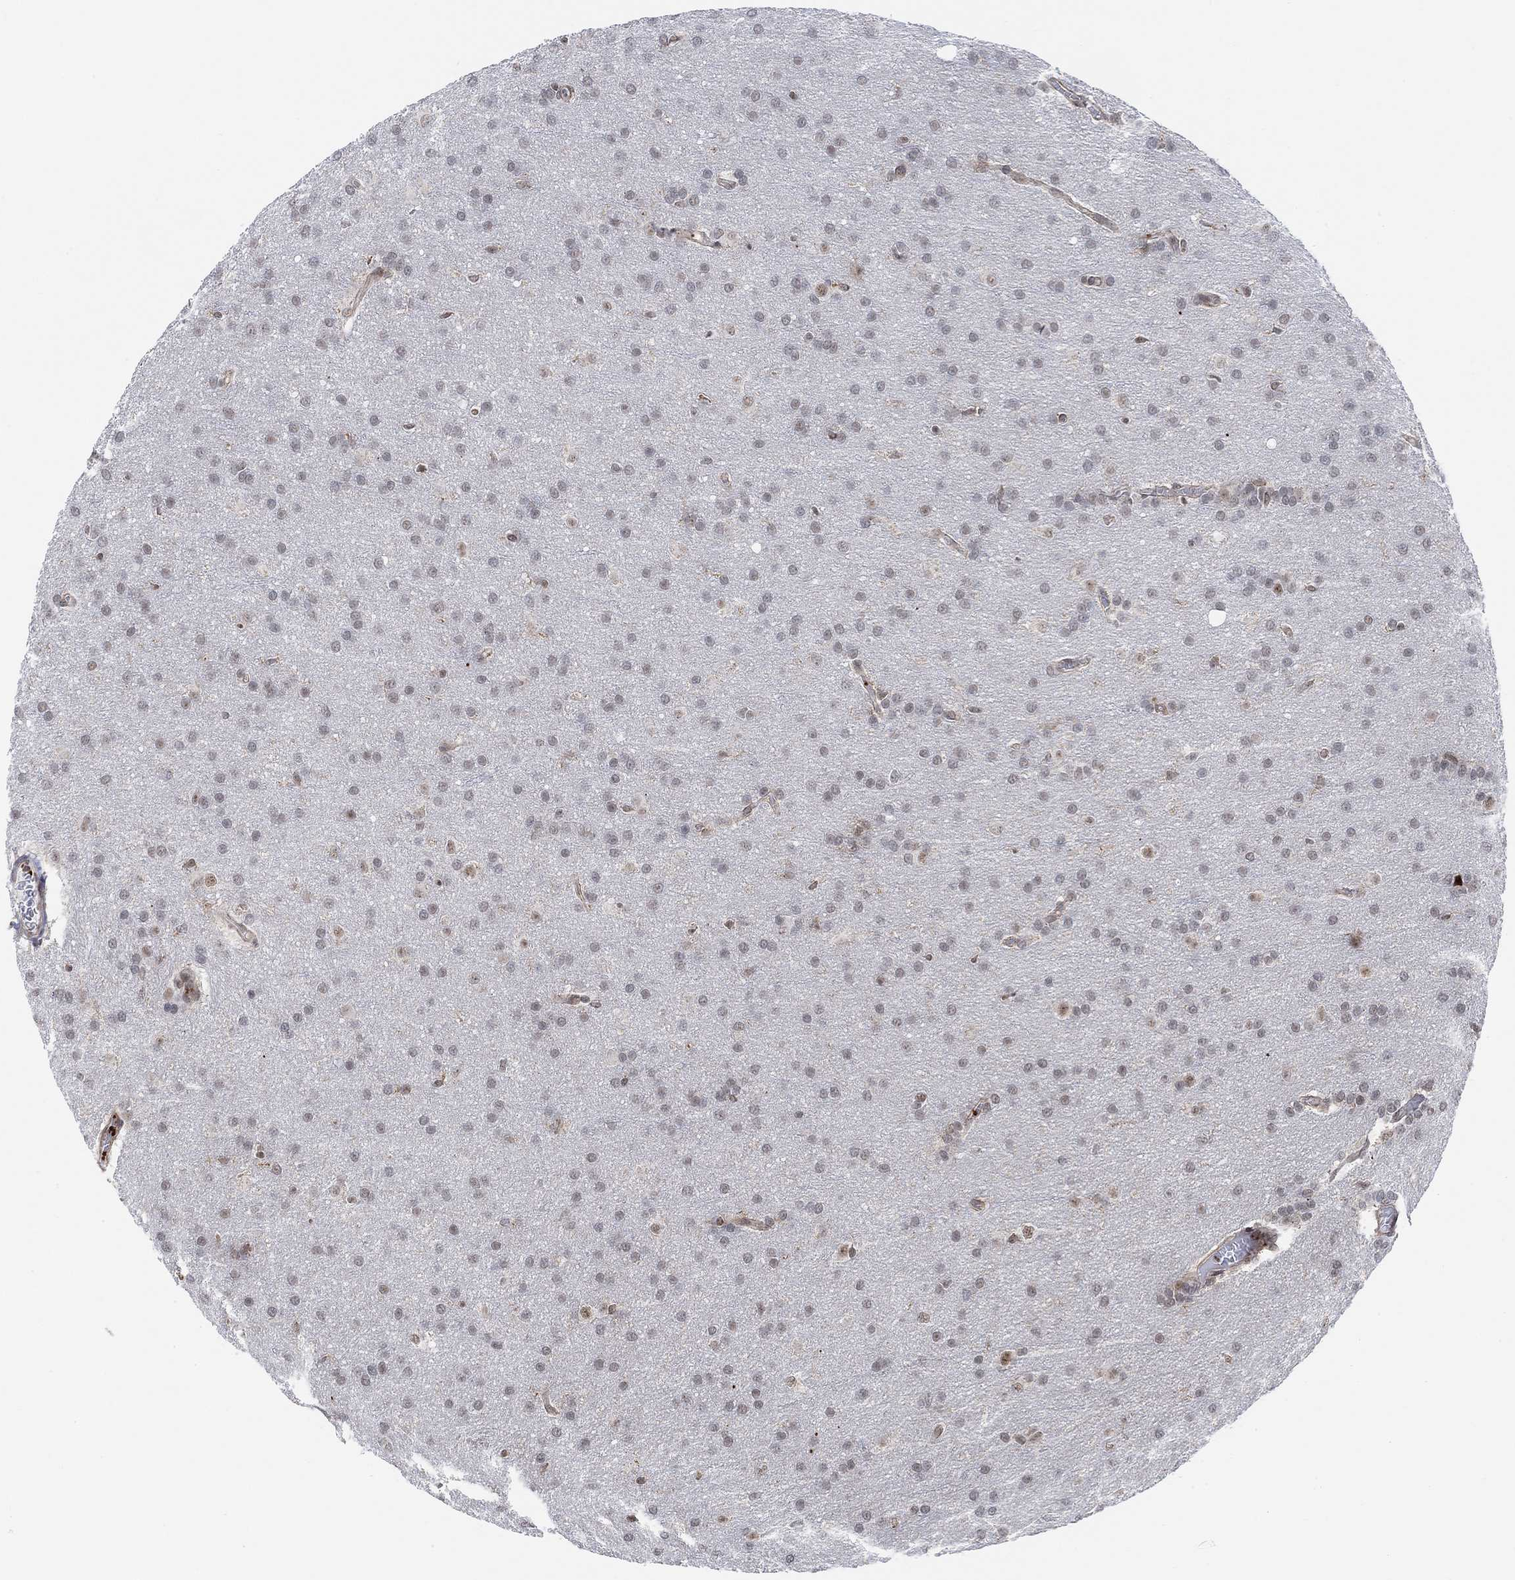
{"staining": {"intensity": "negative", "quantity": "none", "location": "none"}, "tissue": "glioma", "cell_type": "Tumor cells", "image_type": "cancer", "snomed": [{"axis": "morphology", "description": "Glioma, malignant, Low grade"}, {"axis": "topography", "description": "Brain"}], "caption": "Glioma stained for a protein using IHC displays no positivity tumor cells.", "gene": "PWWP2B", "patient": {"sex": "female", "age": 32}}